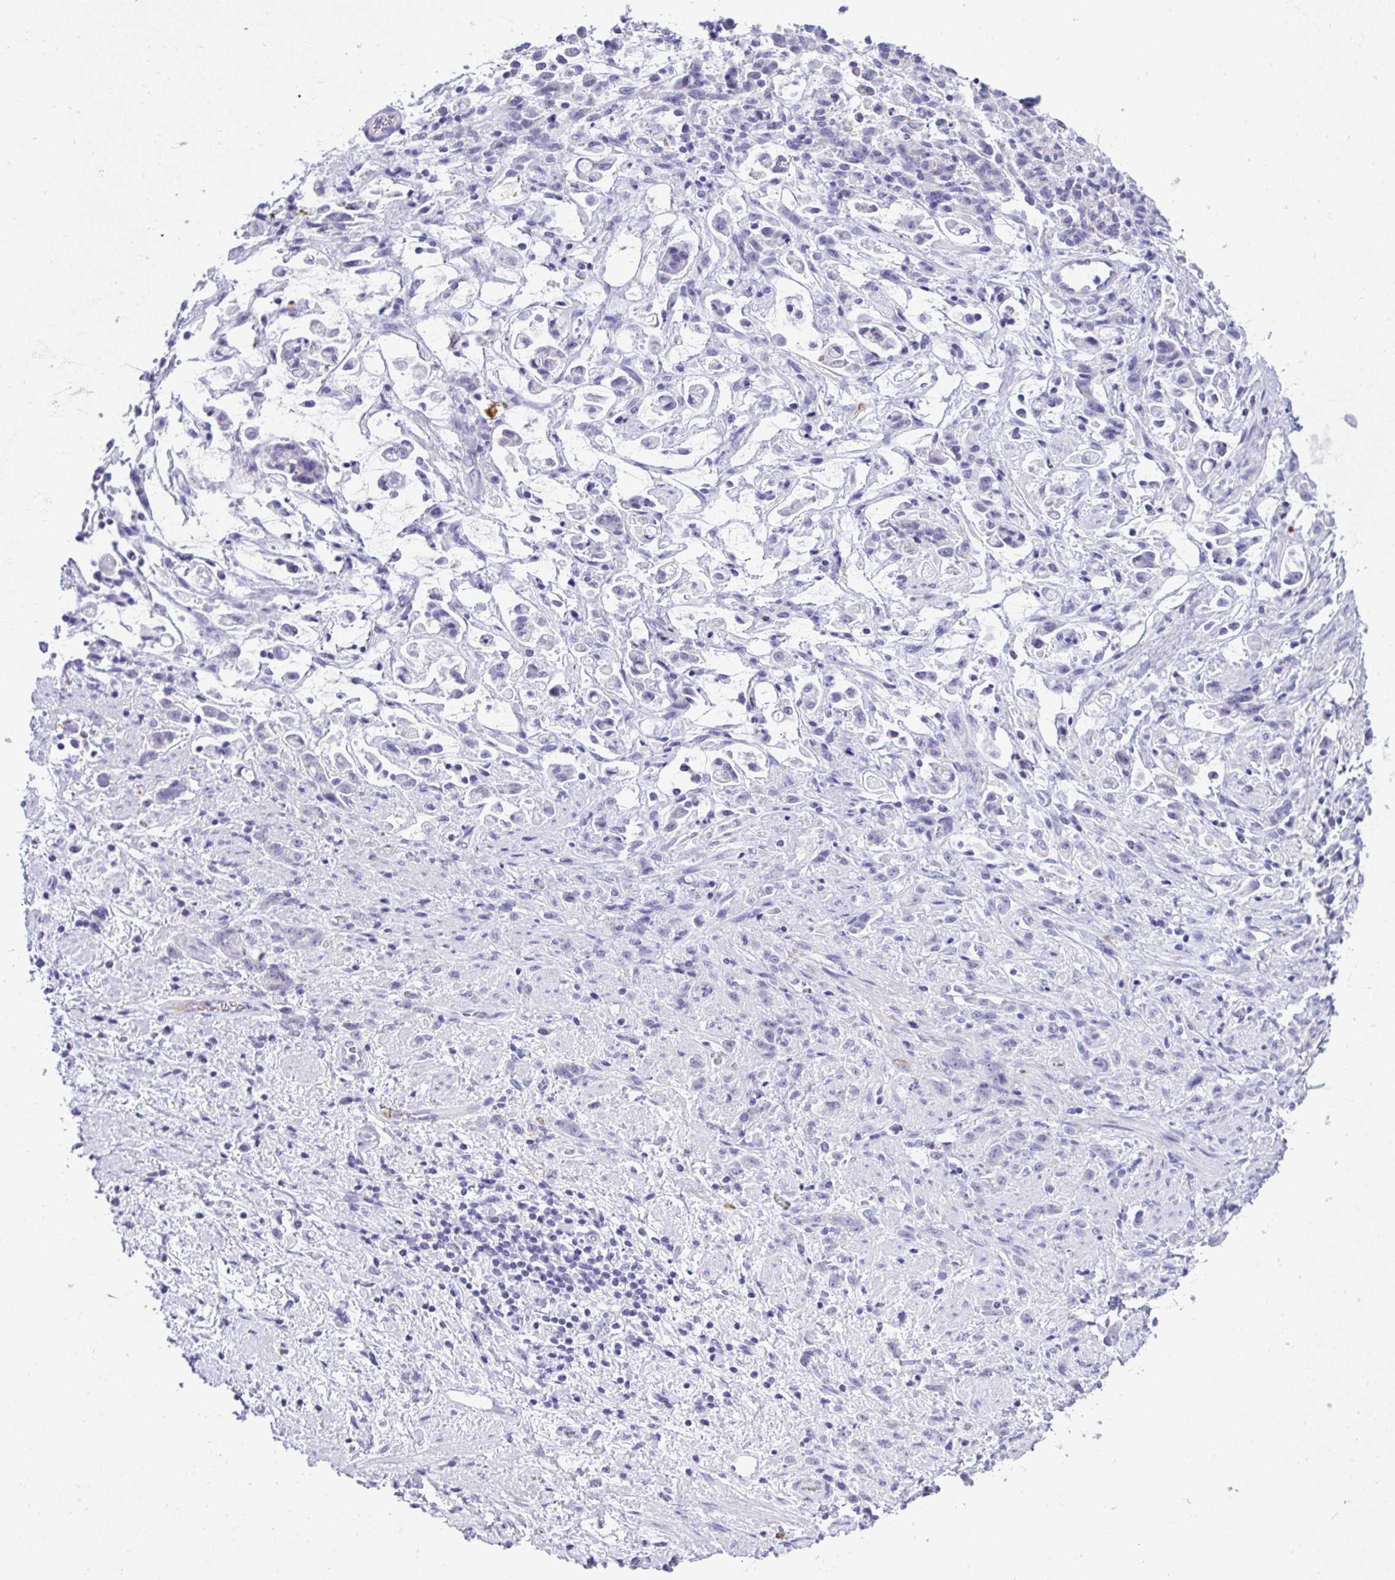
{"staining": {"intensity": "negative", "quantity": "none", "location": "none"}, "tissue": "stomach cancer", "cell_type": "Tumor cells", "image_type": "cancer", "snomed": [{"axis": "morphology", "description": "Adenocarcinoma, NOS"}, {"axis": "topography", "description": "Stomach"}], "caption": "Image shows no protein positivity in tumor cells of stomach cancer tissue.", "gene": "ST6GALNAC3", "patient": {"sex": "female", "age": 60}}